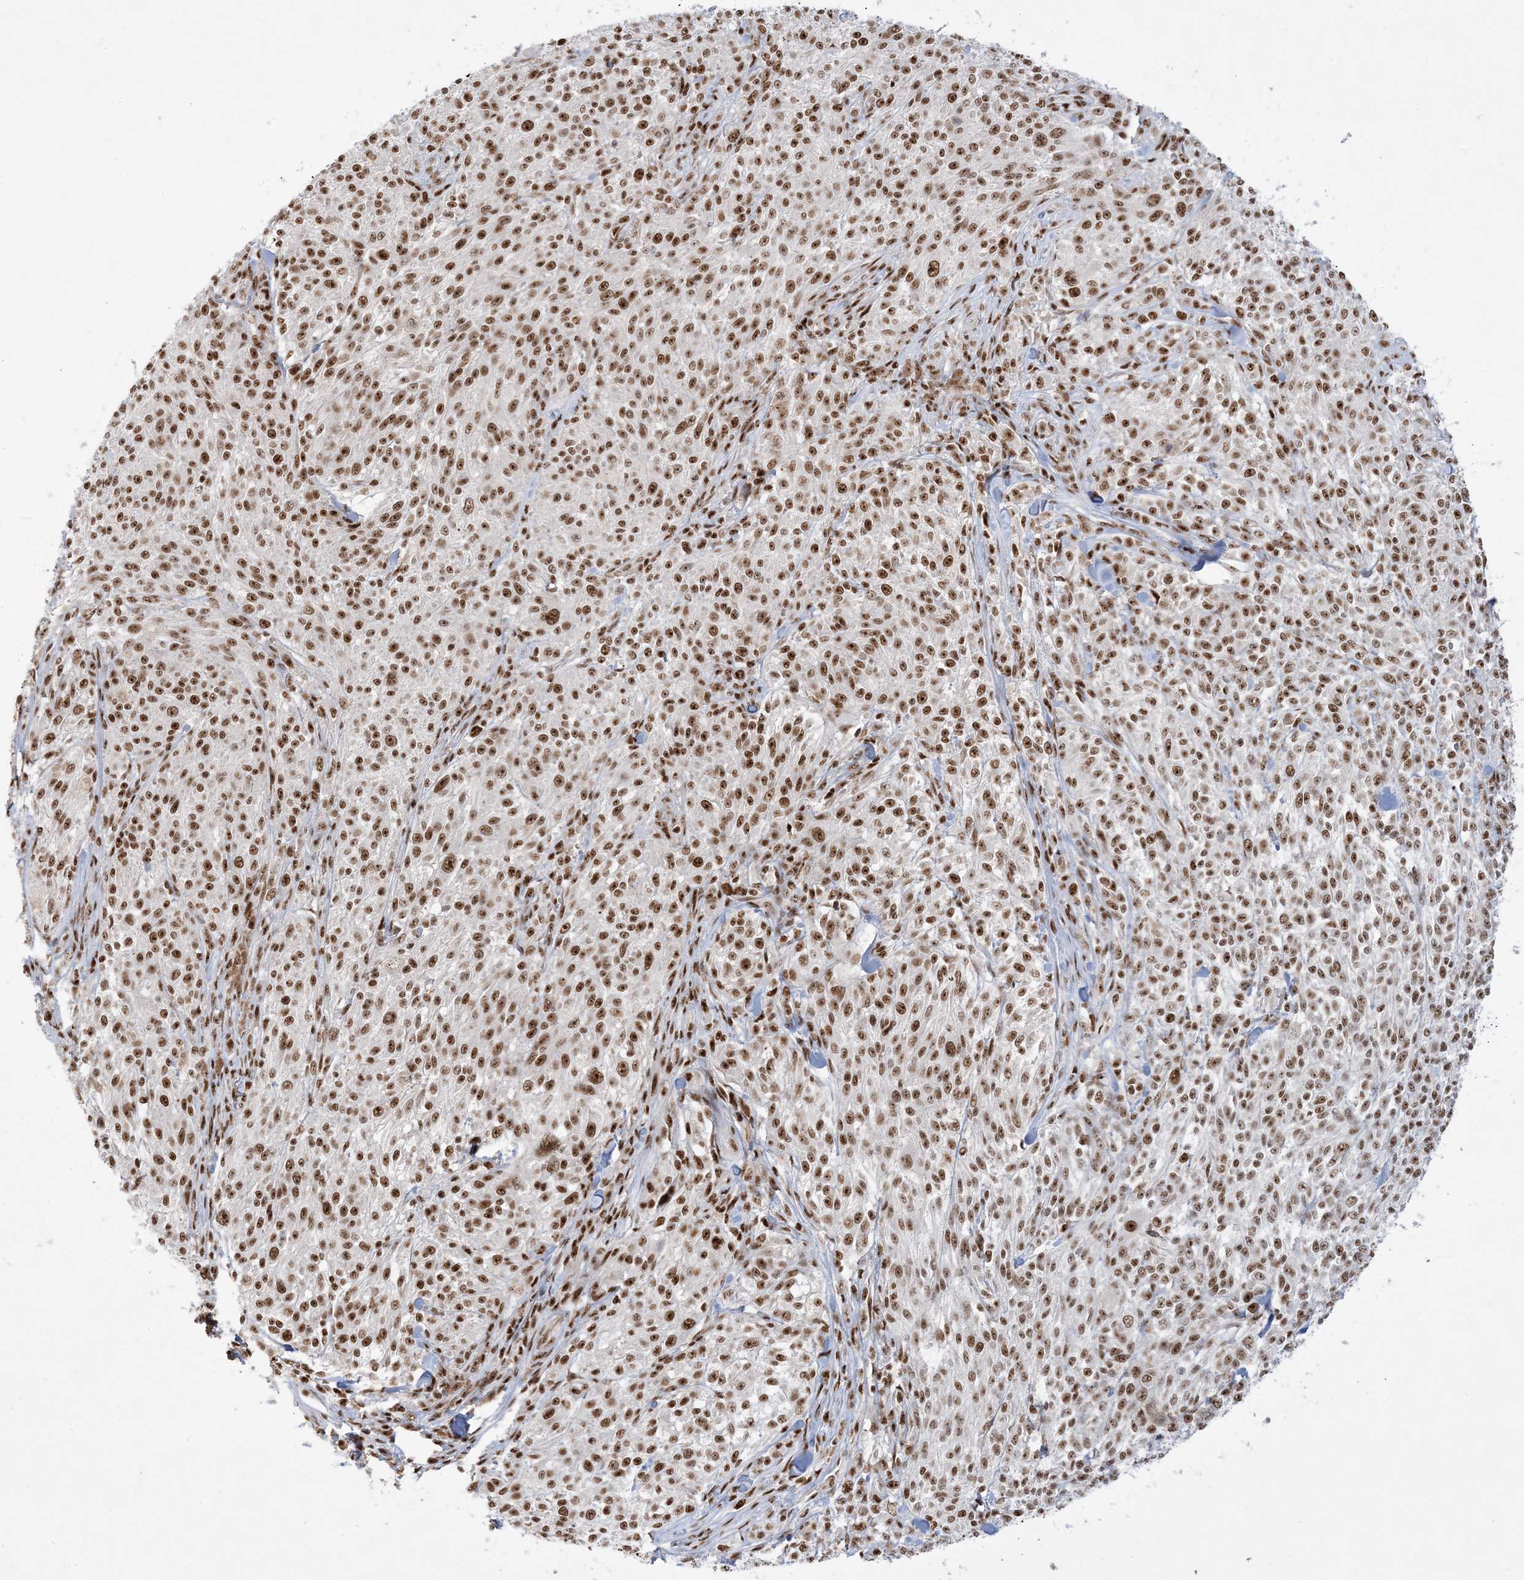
{"staining": {"intensity": "moderate", "quantity": ">75%", "location": "nuclear"}, "tissue": "melanoma", "cell_type": "Tumor cells", "image_type": "cancer", "snomed": [{"axis": "morphology", "description": "Malignant melanoma, NOS"}, {"axis": "topography", "description": "Skin of trunk"}], "caption": "Human malignant melanoma stained with a protein marker reveals moderate staining in tumor cells.", "gene": "PPIL2", "patient": {"sex": "male", "age": 71}}